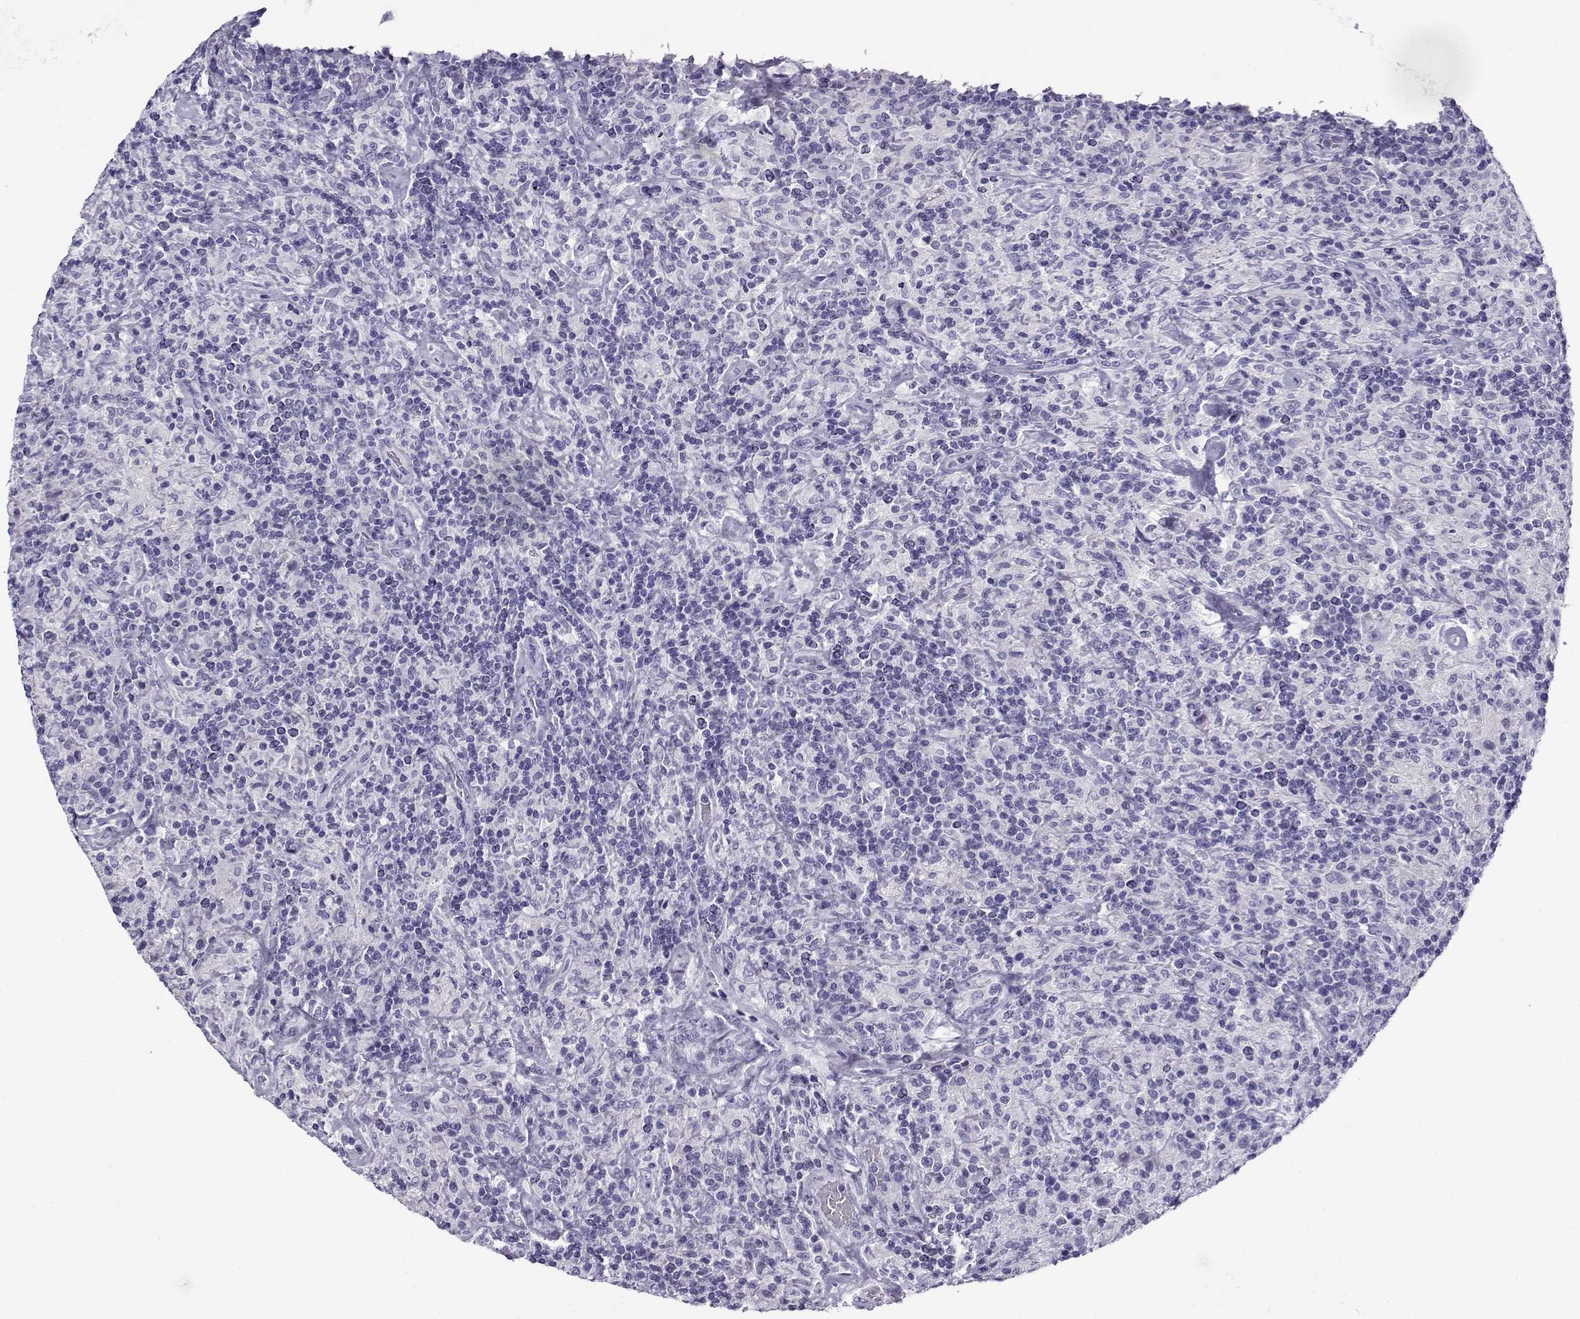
{"staining": {"intensity": "negative", "quantity": "none", "location": "none"}, "tissue": "lymphoma", "cell_type": "Tumor cells", "image_type": "cancer", "snomed": [{"axis": "morphology", "description": "Hodgkin's disease, NOS"}, {"axis": "topography", "description": "Lymph node"}], "caption": "Hodgkin's disease was stained to show a protein in brown. There is no significant staining in tumor cells. (Immunohistochemistry, brightfield microscopy, high magnification).", "gene": "CABS1", "patient": {"sex": "male", "age": 70}}